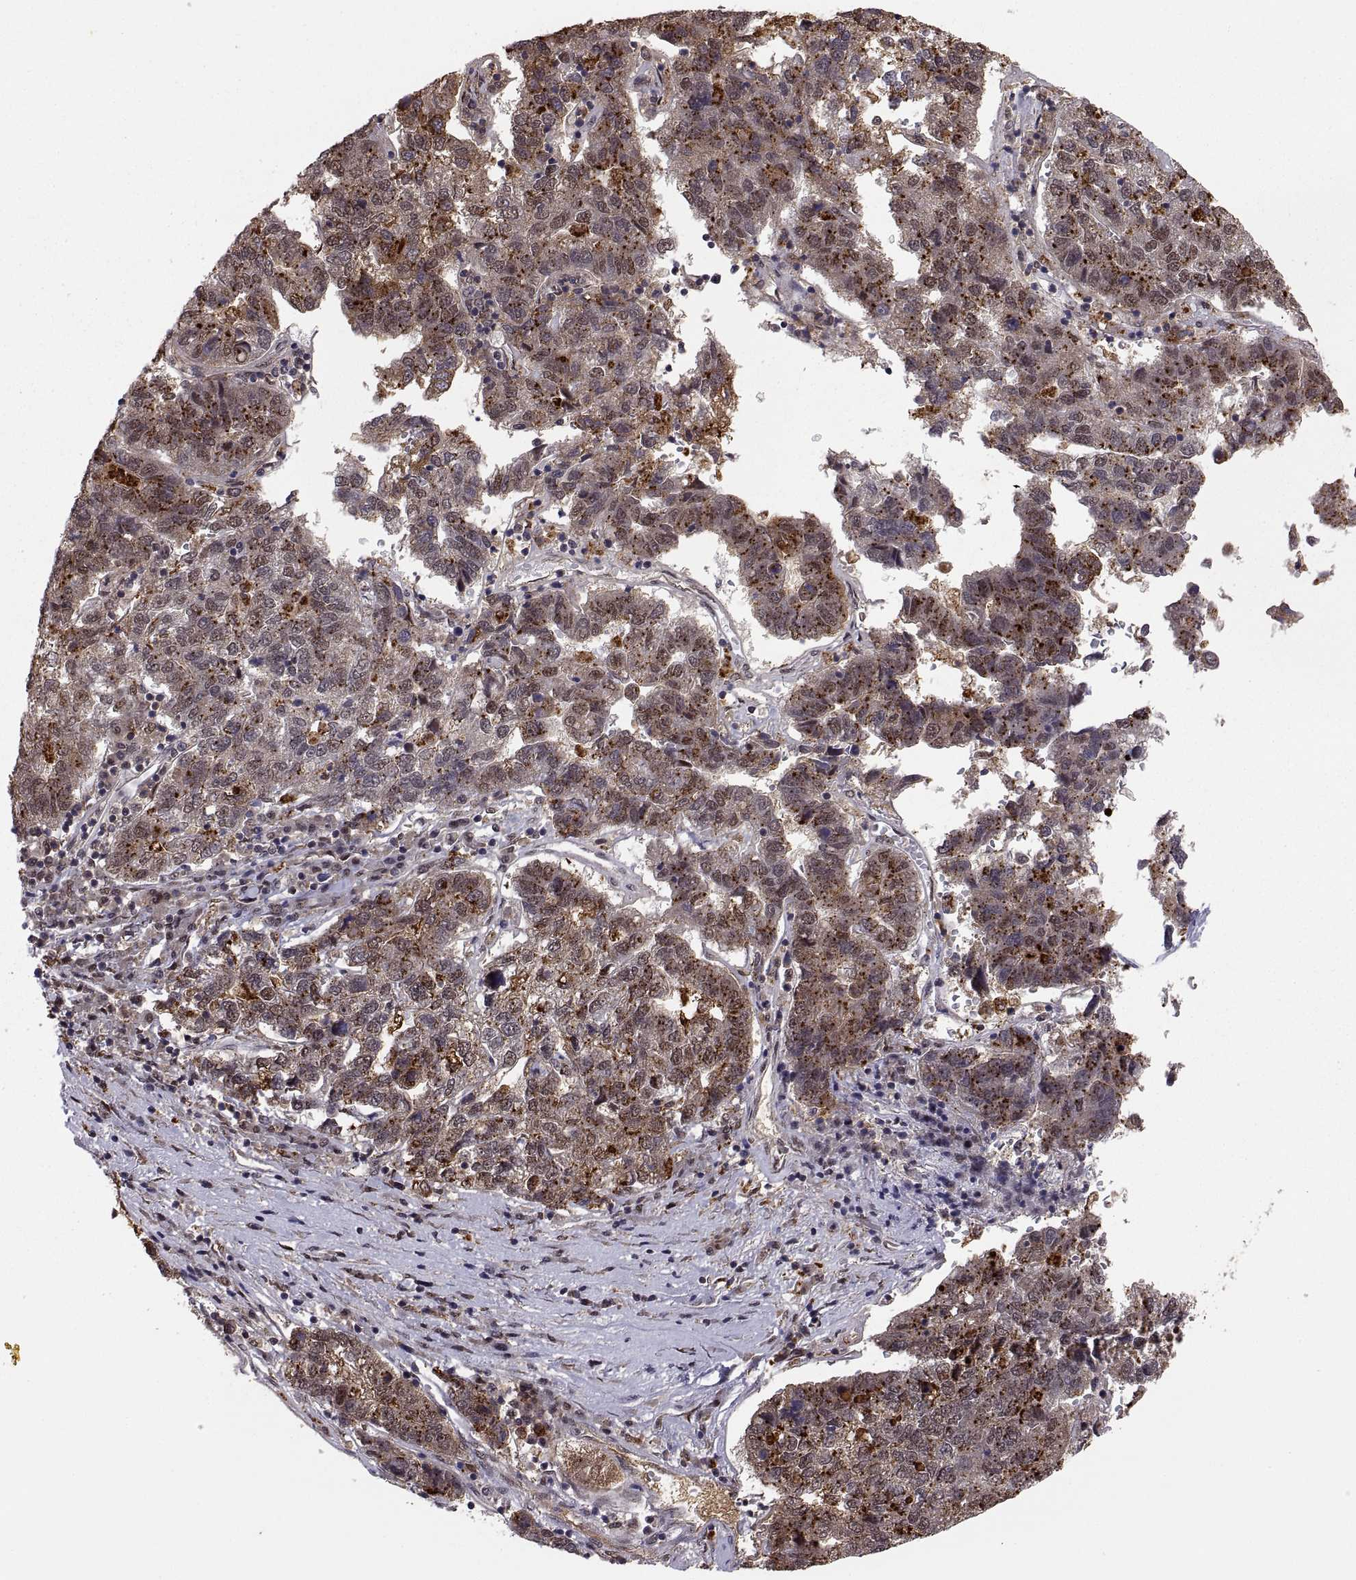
{"staining": {"intensity": "strong", "quantity": "<25%", "location": "cytoplasmic/membranous"}, "tissue": "pancreatic cancer", "cell_type": "Tumor cells", "image_type": "cancer", "snomed": [{"axis": "morphology", "description": "Adenocarcinoma, NOS"}, {"axis": "topography", "description": "Pancreas"}], "caption": "A brown stain shows strong cytoplasmic/membranous positivity of a protein in pancreatic cancer tumor cells.", "gene": "PSMC2", "patient": {"sex": "female", "age": 61}}